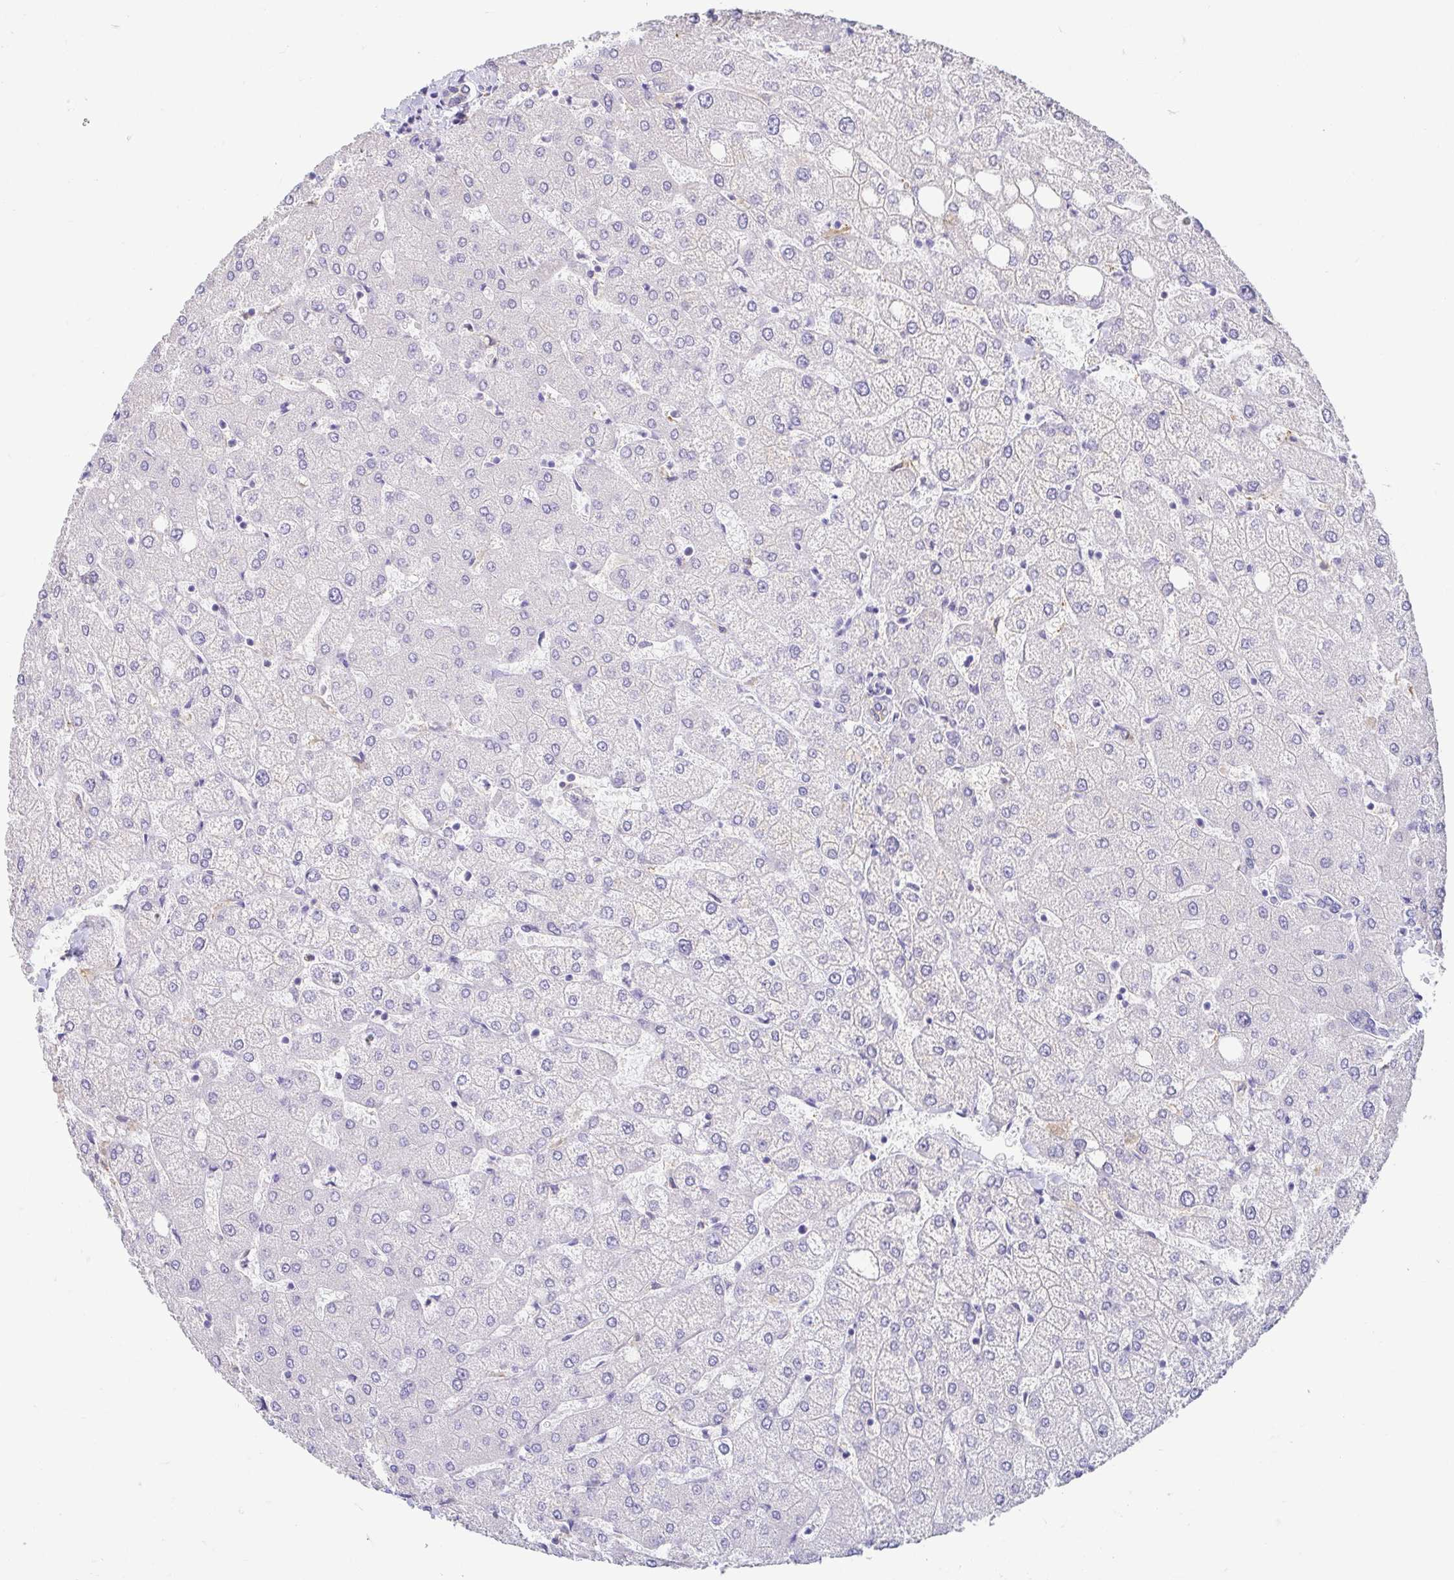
{"staining": {"intensity": "negative", "quantity": "none", "location": "none"}, "tissue": "liver", "cell_type": "Cholangiocytes", "image_type": "normal", "snomed": [{"axis": "morphology", "description": "Normal tissue, NOS"}, {"axis": "topography", "description": "Liver"}], "caption": "Photomicrograph shows no significant protein positivity in cholangiocytes of normal liver. Nuclei are stained in blue.", "gene": "FABP3", "patient": {"sex": "female", "age": 54}}